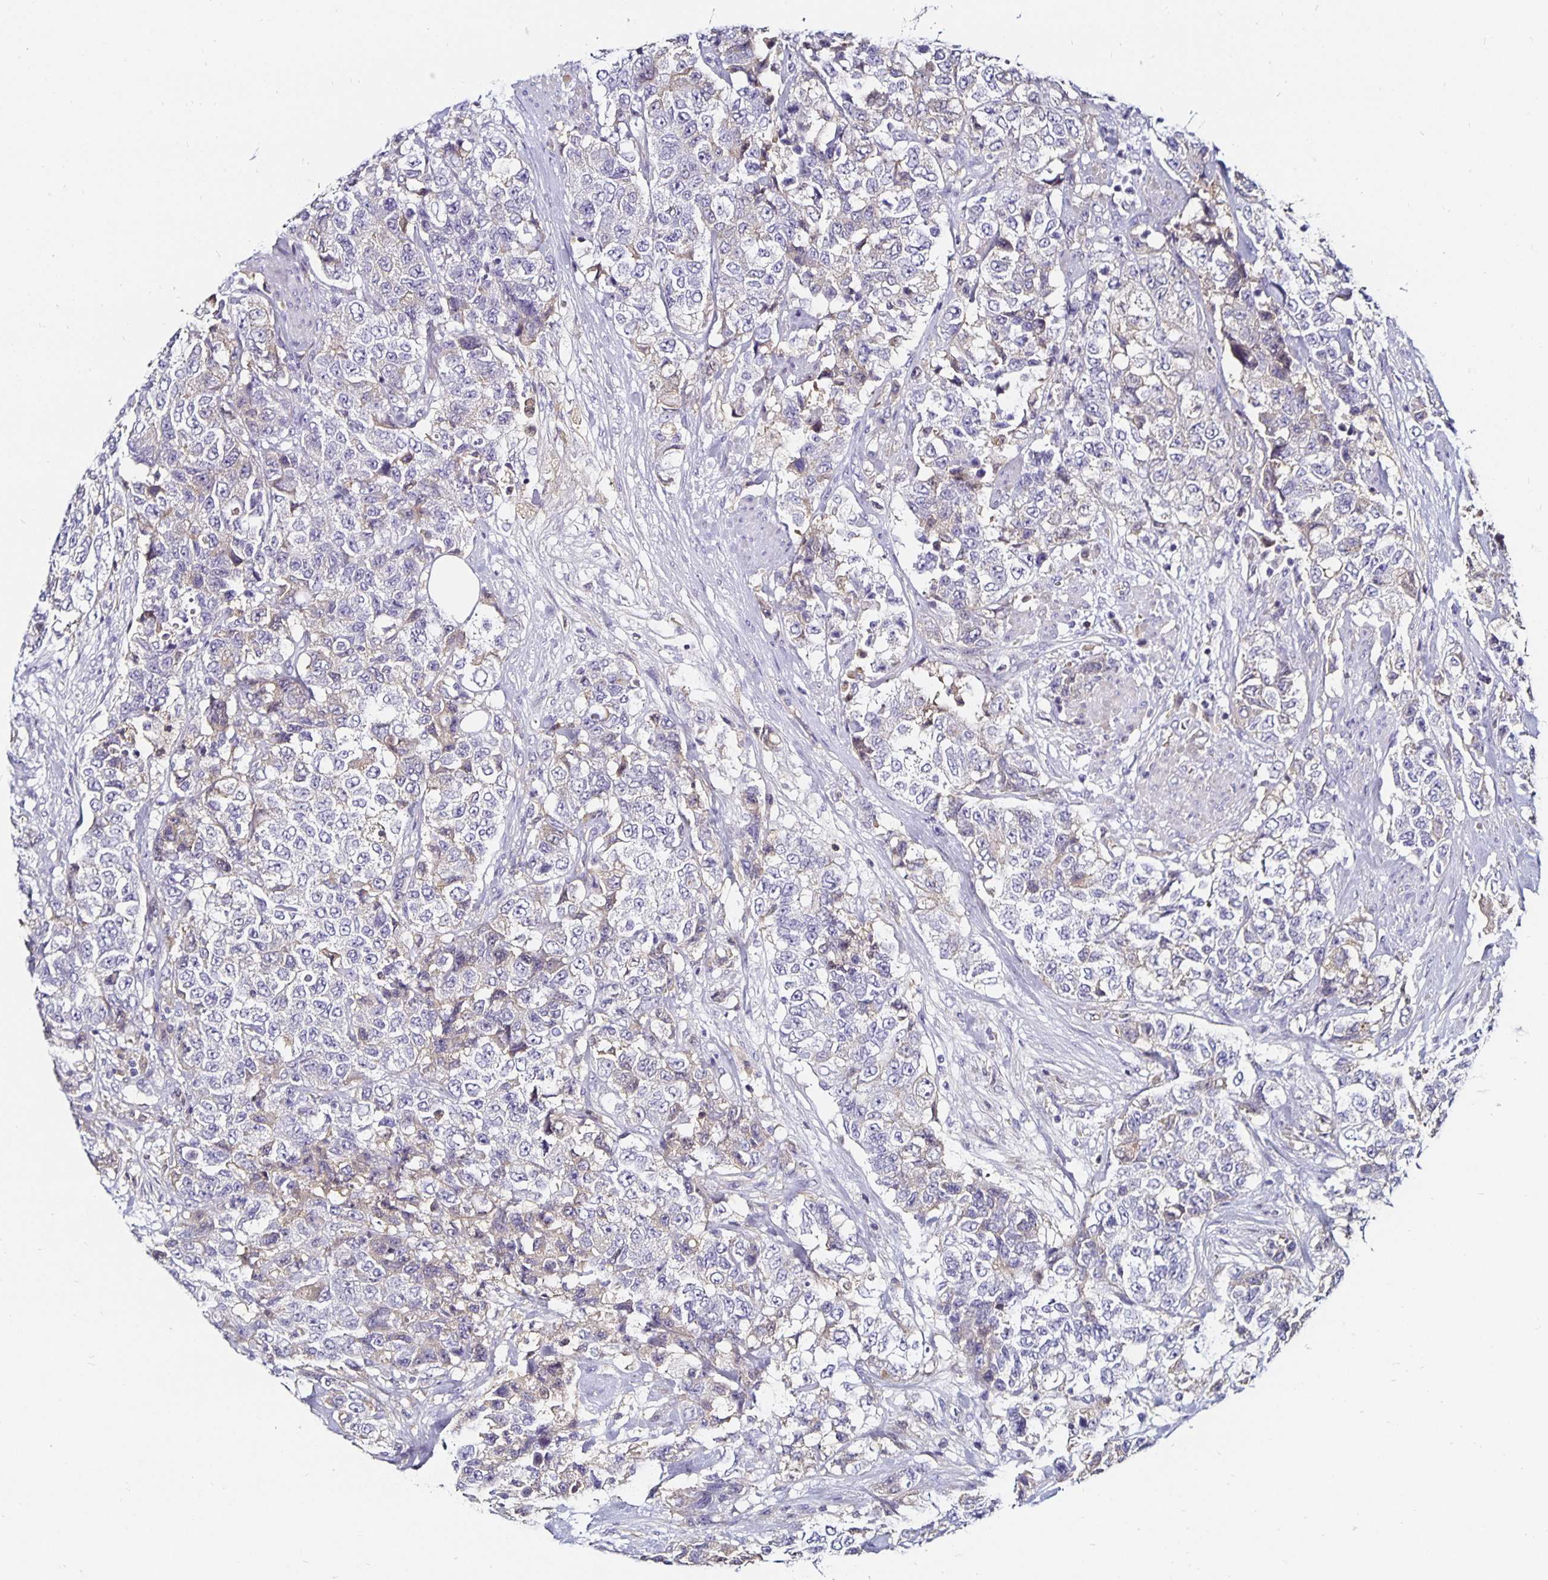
{"staining": {"intensity": "negative", "quantity": "none", "location": "none"}, "tissue": "urothelial cancer", "cell_type": "Tumor cells", "image_type": "cancer", "snomed": [{"axis": "morphology", "description": "Urothelial carcinoma, High grade"}, {"axis": "topography", "description": "Urinary bladder"}], "caption": "Urothelial cancer was stained to show a protein in brown. There is no significant expression in tumor cells.", "gene": "TTR", "patient": {"sex": "female", "age": 78}}